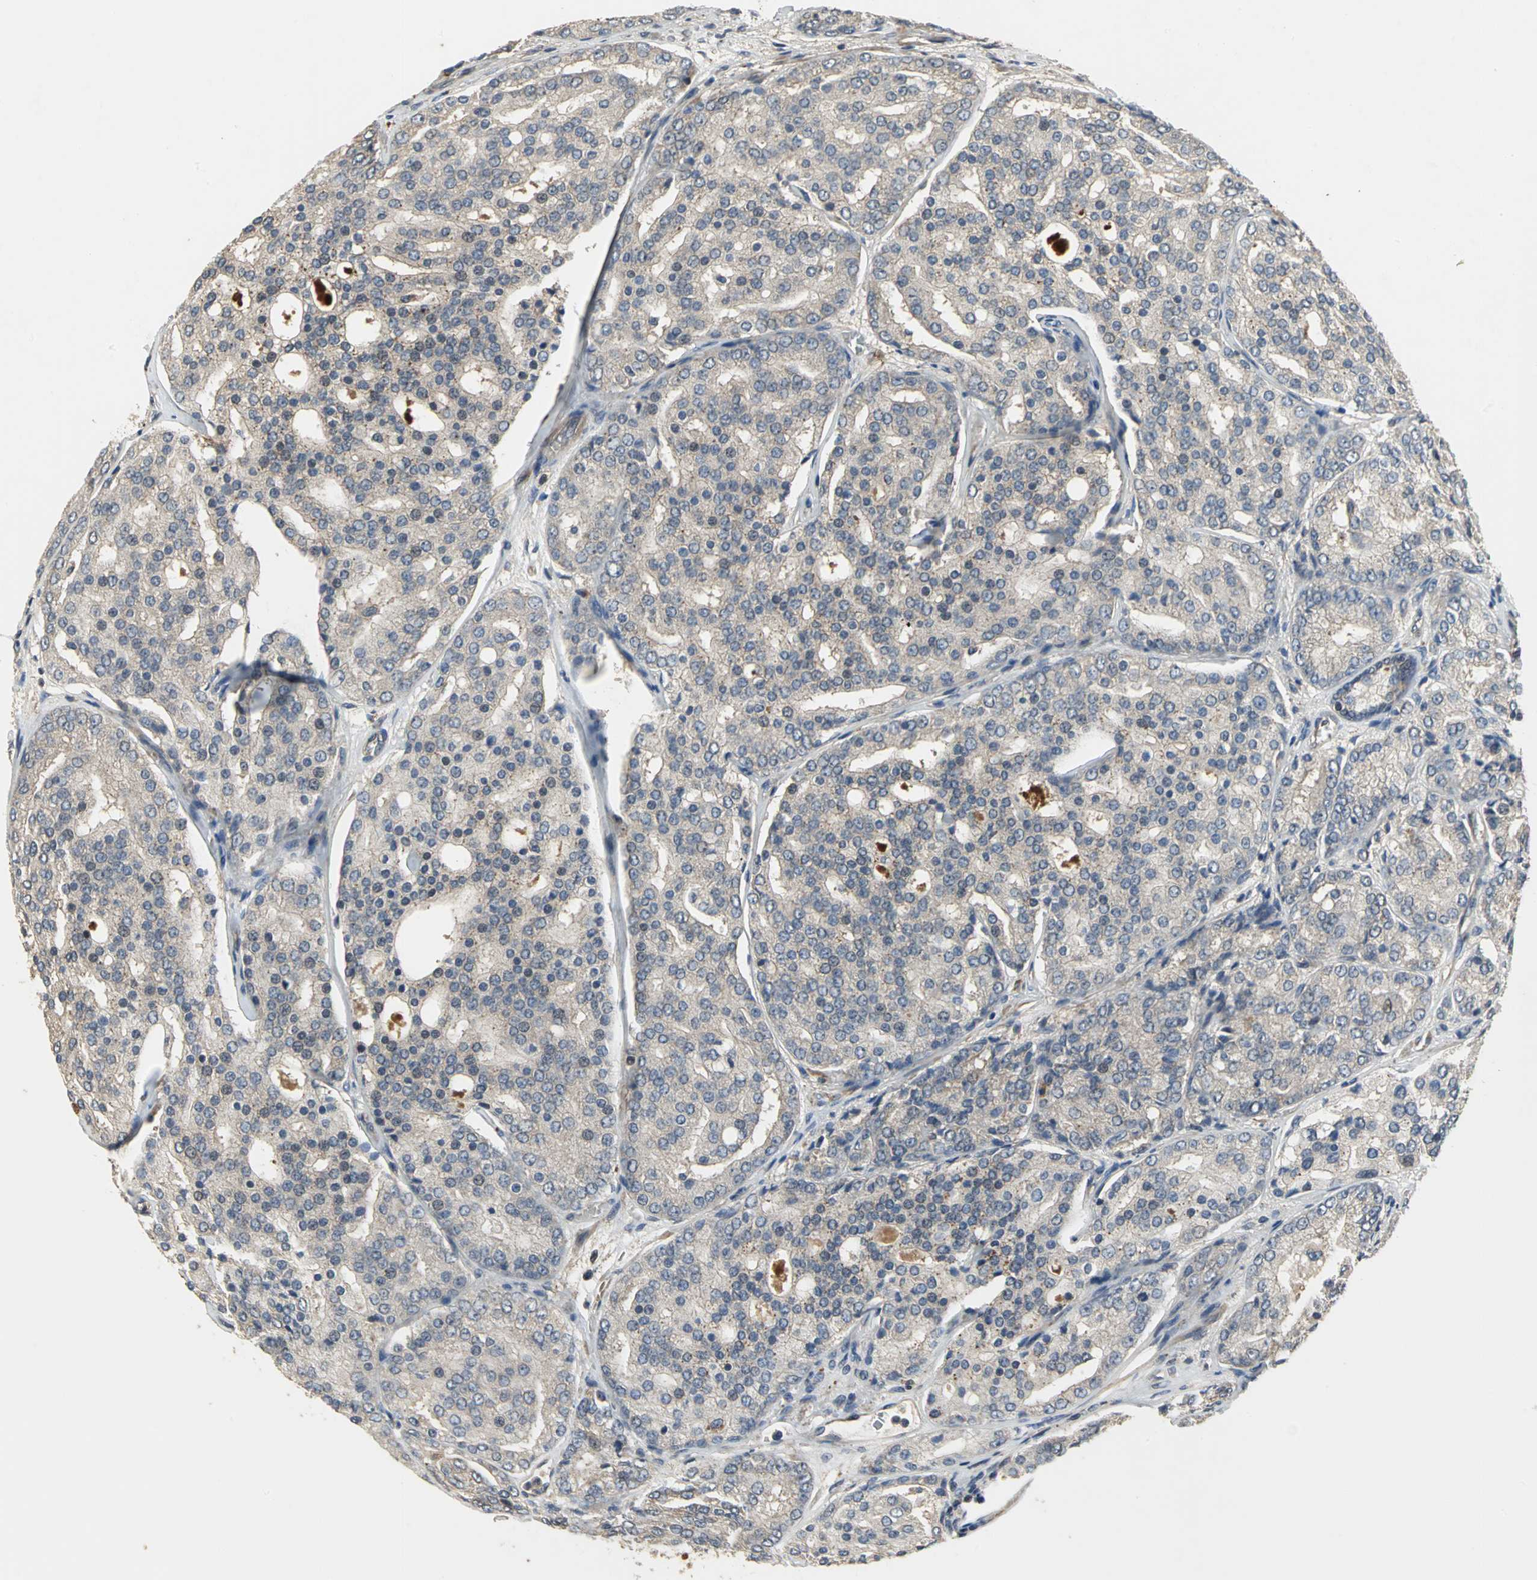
{"staining": {"intensity": "weak", "quantity": ">75%", "location": "cytoplasmic/membranous"}, "tissue": "prostate cancer", "cell_type": "Tumor cells", "image_type": "cancer", "snomed": [{"axis": "morphology", "description": "Adenocarcinoma, High grade"}, {"axis": "topography", "description": "Prostate"}], "caption": "Immunohistochemistry (IHC) staining of prostate cancer, which demonstrates low levels of weak cytoplasmic/membranous staining in approximately >75% of tumor cells indicating weak cytoplasmic/membranous protein expression. The staining was performed using DAB (brown) for protein detection and nuclei were counterstained in hematoxylin (blue).", "gene": "MET", "patient": {"sex": "male", "age": 64}}